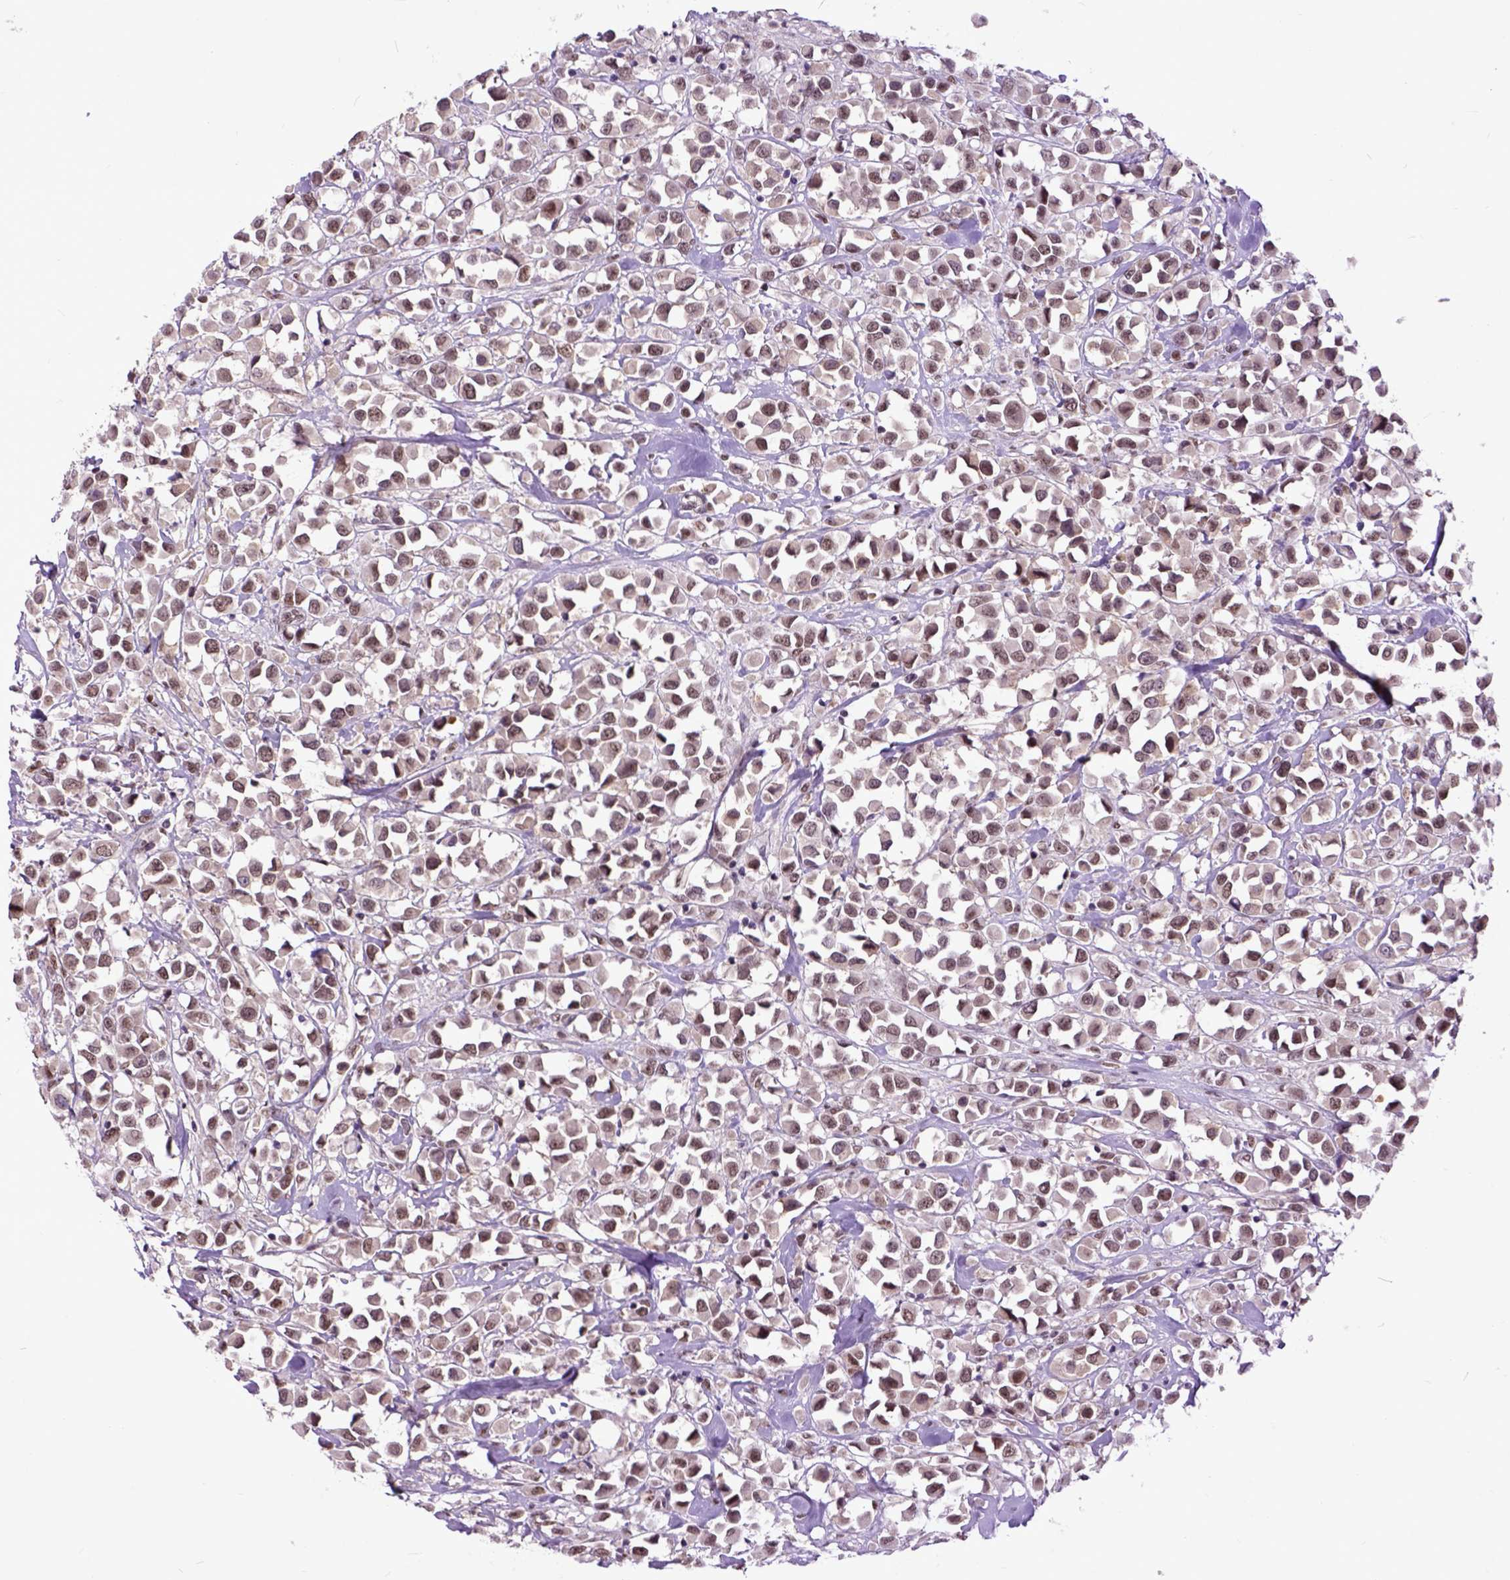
{"staining": {"intensity": "weak", "quantity": ">75%", "location": "nuclear"}, "tissue": "breast cancer", "cell_type": "Tumor cells", "image_type": "cancer", "snomed": [{"axis": "morphology", "description": "Duct carcinoma"}, {"axis": "topography", "description": "Breast"}], "caption": "Human infiltrating ductal carcinoma (breast) stained for a protein (brown) displays weak nuclear positive expression in about >75% of tumor cells.", "gene": "RCC2", "patient": {"sex": "female", "age": 61}}